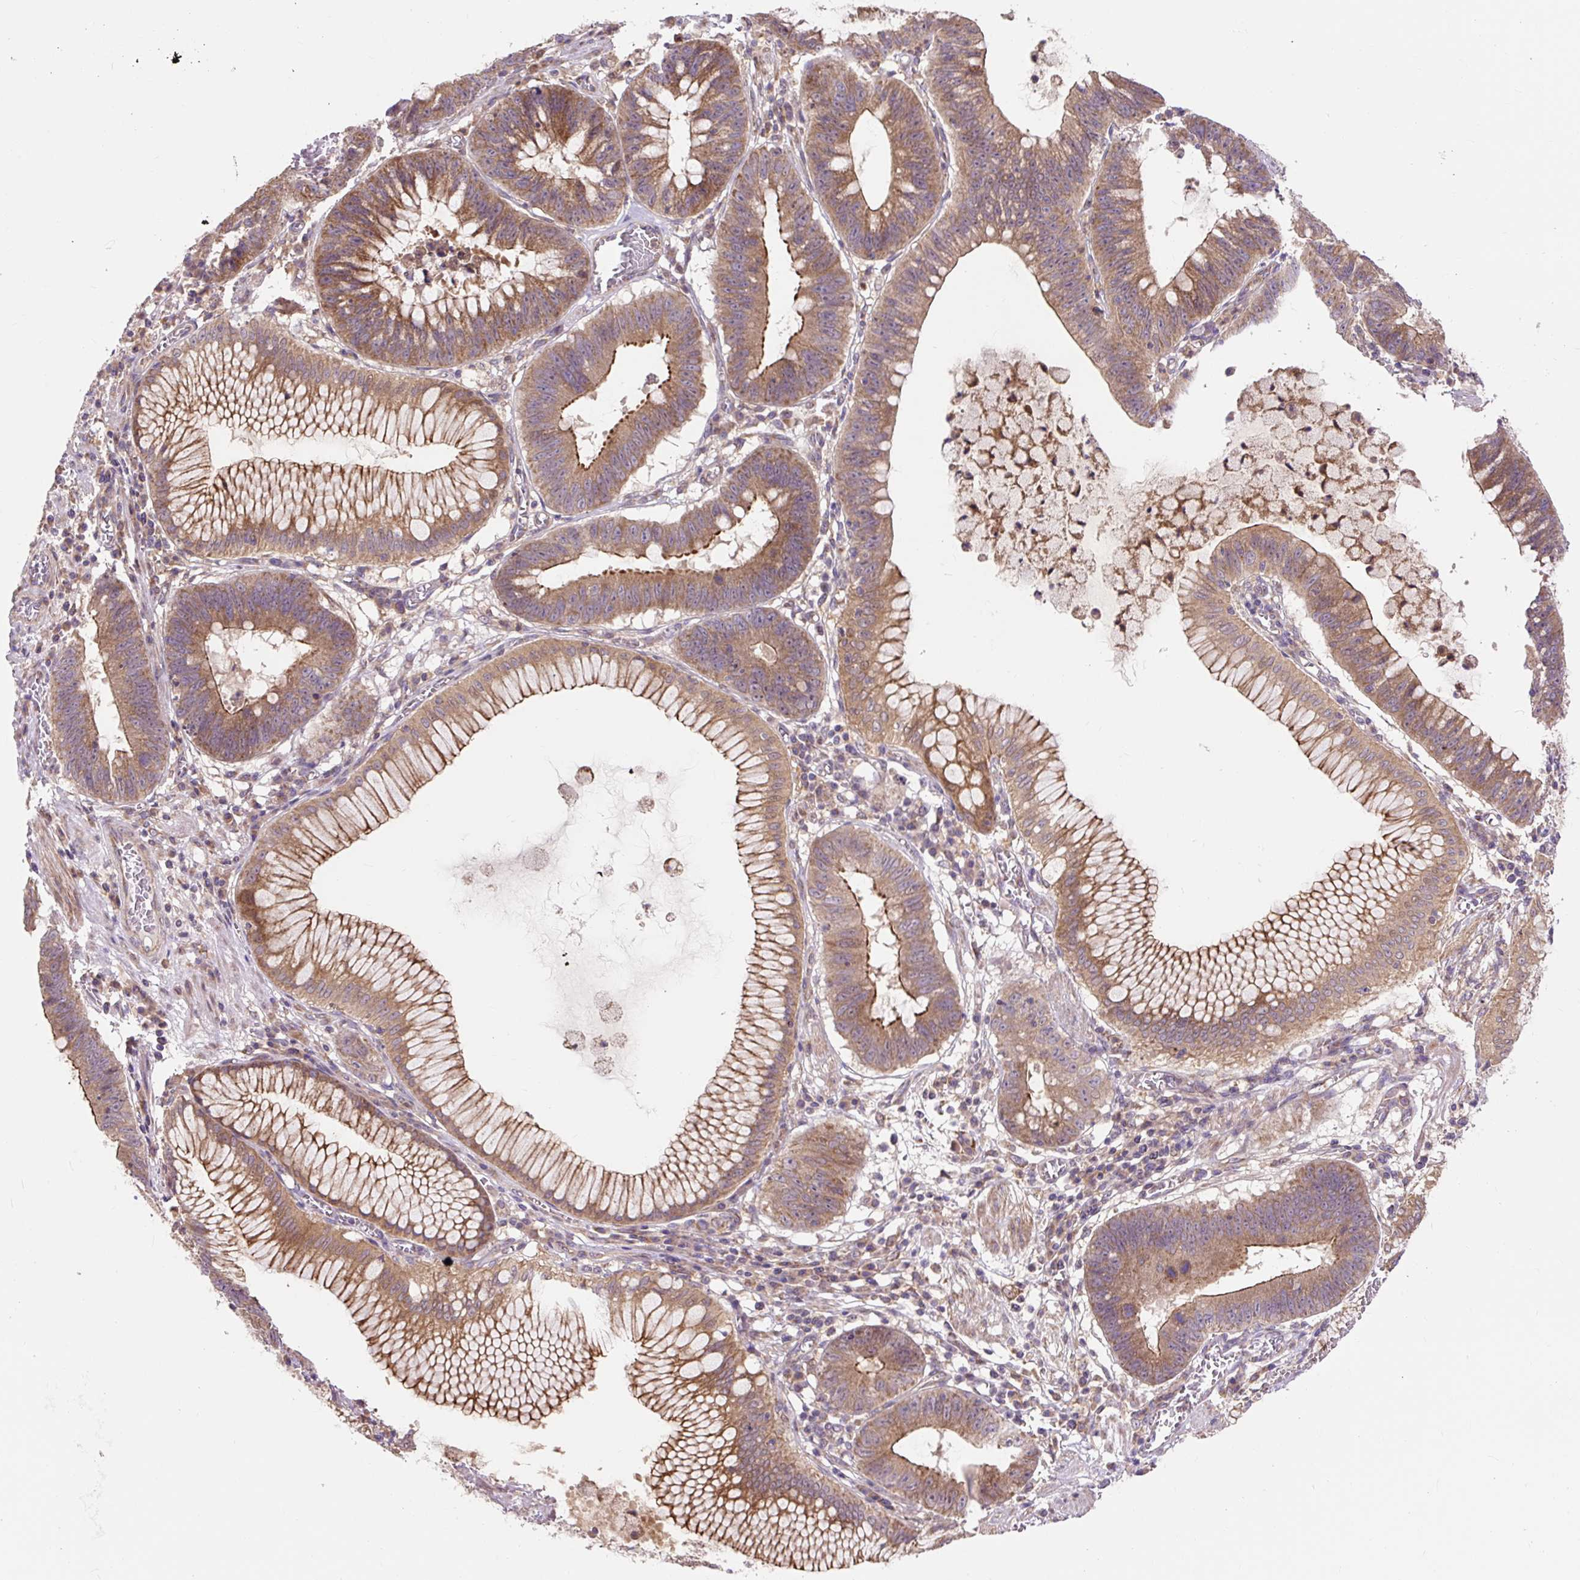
{"staining": {"intensity": "moderate", "quantity": ">75%", "location": "cytoplasmic/membranous"}, "tissue": "stomach cancer", "cell_type": "Tumor cells", "image_type": "cancer", "snomed": [{"axis": "morphology", "description": "Adenocarcinoma, NOS"}, {"axis": "topography", "description": "Stomach"}], "caption": "Moderate cytoplasmic/membranous protein expression is identified in about >75% of tumor cells in adenocarcinoma (stomach).", "gene": "TRIAP1", "patient": {"sex": "male", "age": 59}}